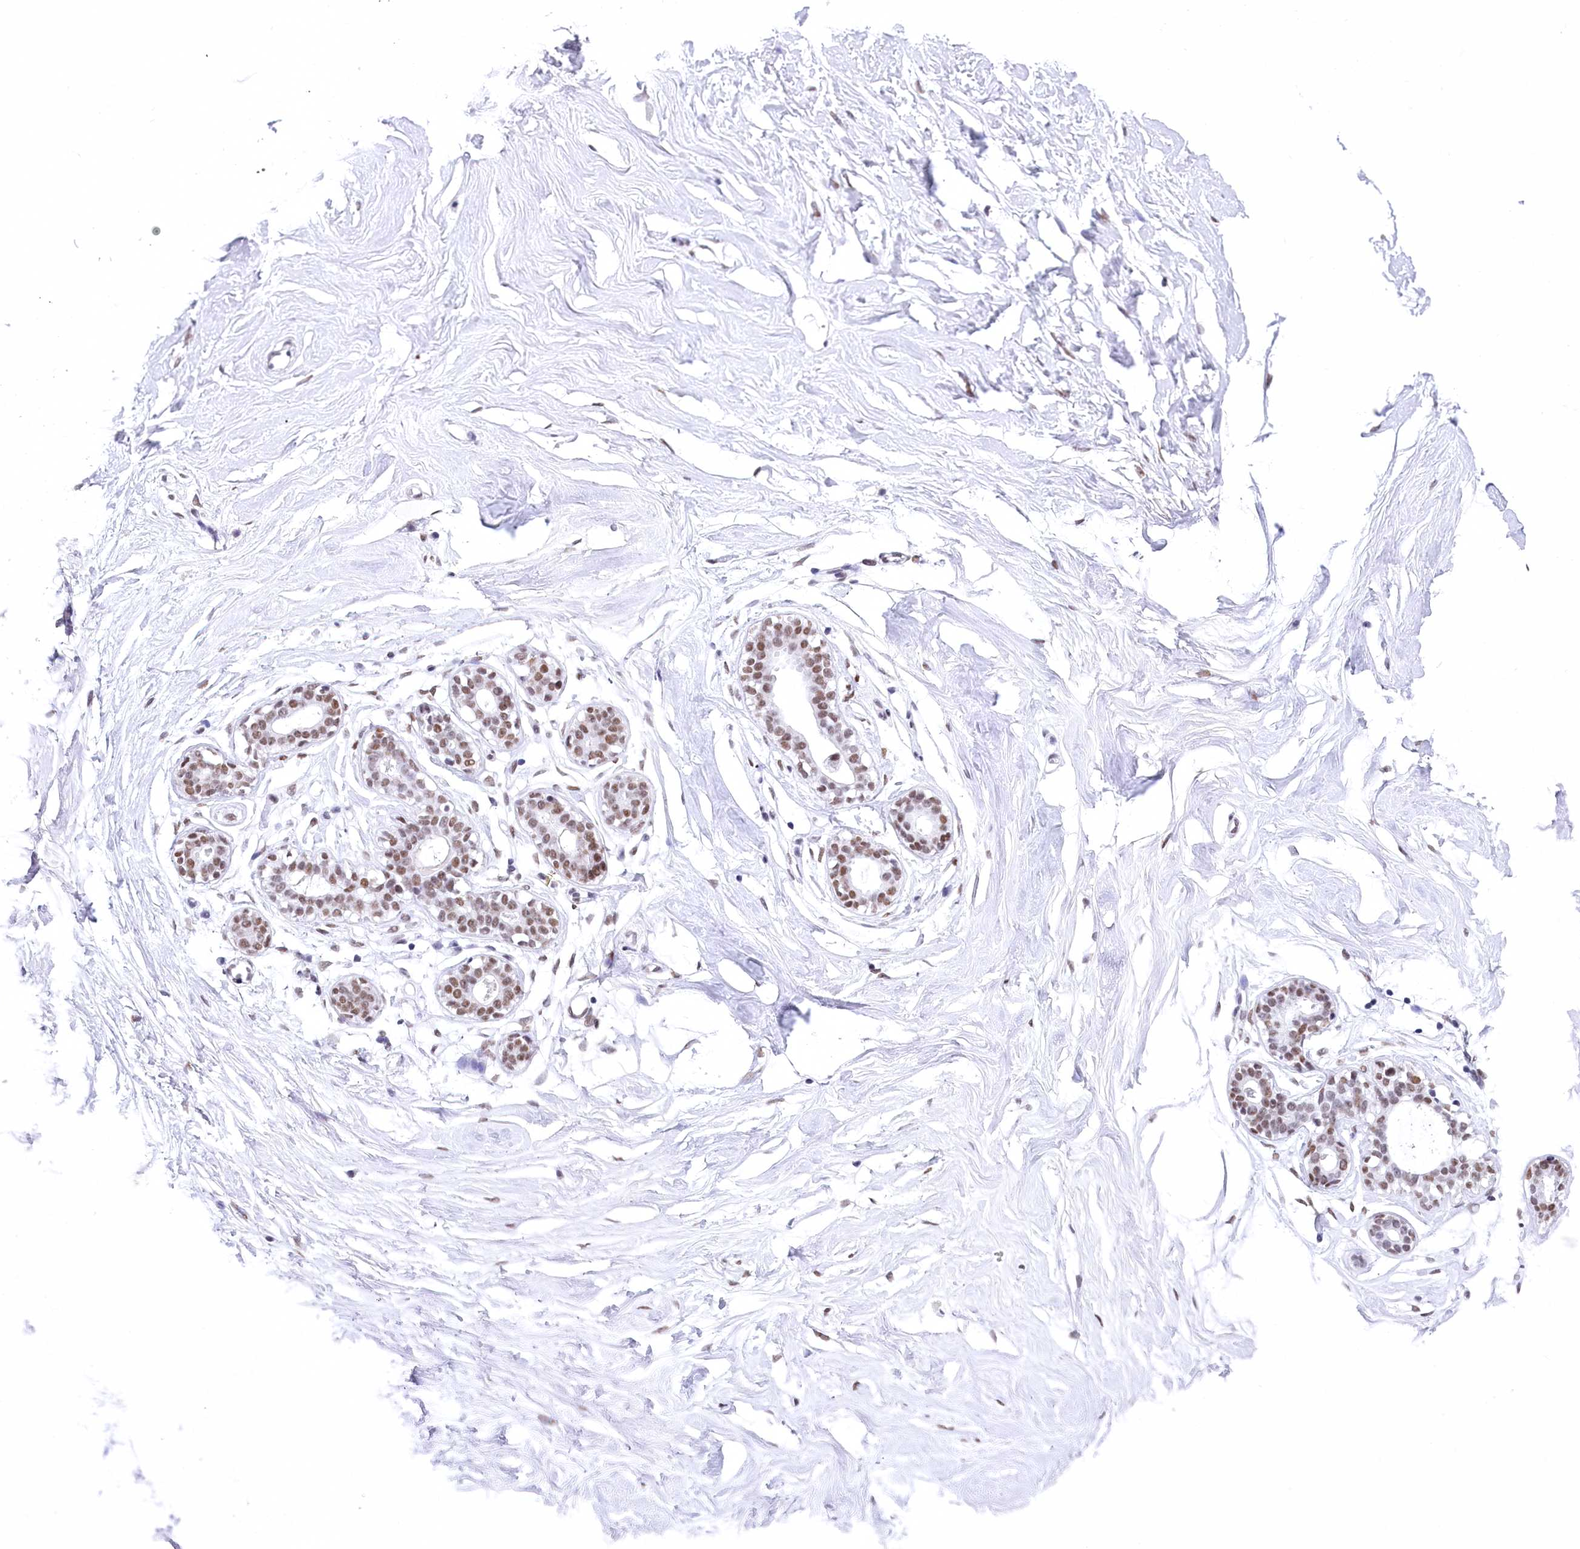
{"staining": {"intensity": "weak", "quantity": "25%-75%", "location": "nuclear"}, "tissue": "breast", "cell_type": "Adipocytes", "image_type": "normal", "snomed": [{"axis": "morphology", "description": "Normal tissue, NOS"}, {"axis": "morphology", "description": "Adenoma, NOS"}, {"axis": "topography", "description": "Breast"}], "caption": "IHC staining of normal breast, which demonstrates low levels of weak nuclear staining in about 25%-75% of adipocytes indicating weak nuclear protein staining. The staining was performed using DAB (brown) for protein detection and nuclei were counterstained in hematoxylin (blue).", "gene": "HNRNPA0", "patient": {"sex": "female", "age": 23}}